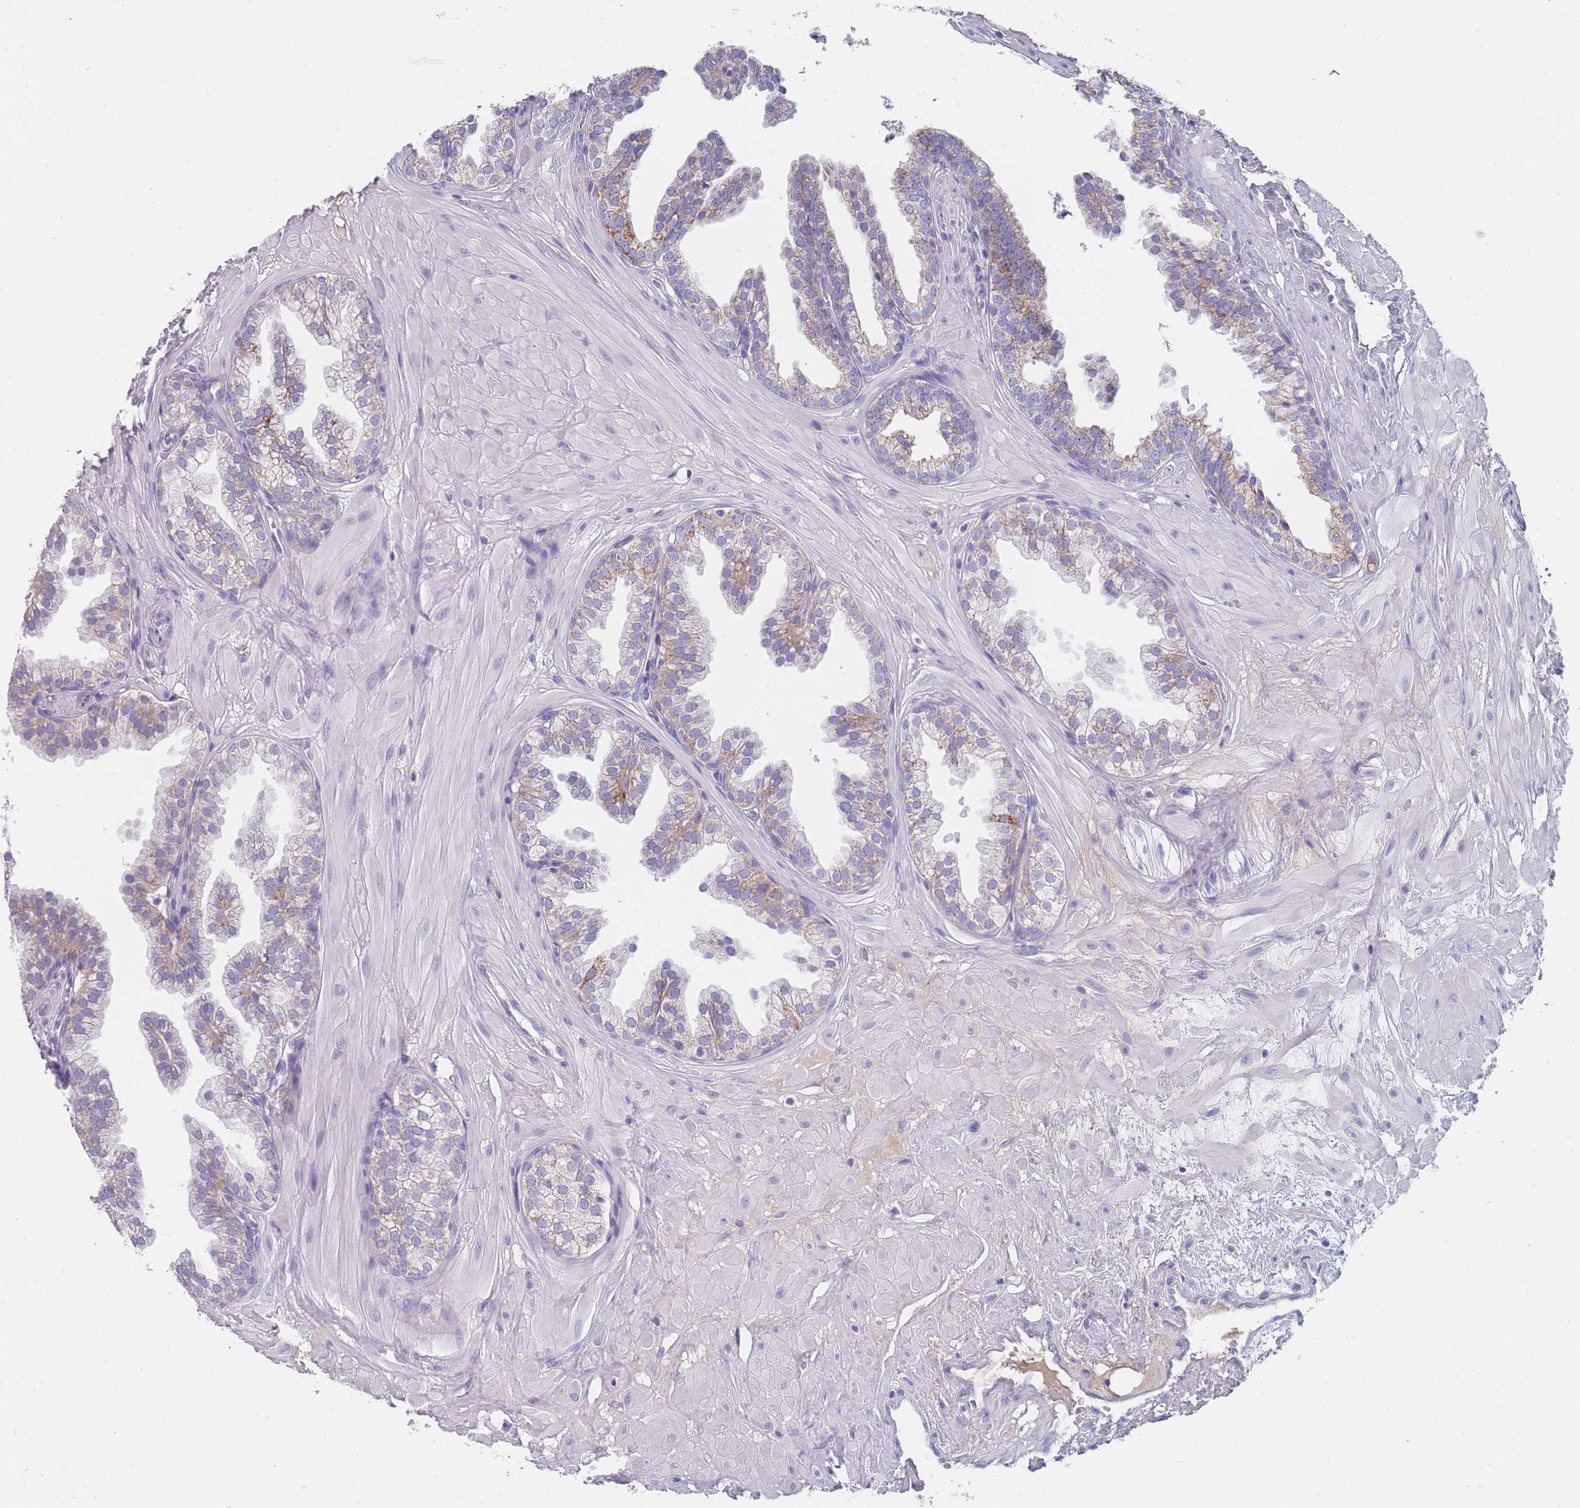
{"staining": {"intensity": "moderate", "quantity": "25%-75%", "location": "cytoplasmic/membranous"}, "tissue": "prostate", "cell_type": "Glandular cells", "image_type": "normal", "snomed": [{"axis": "morphology", "description": "Normal tissue, NOS"}, {"axis": "topography", "description": "Prostate"}, {"axis": "topography", "description": "Peripheral nerve tissue"}], "caption": "Protein staining displays moderate cytoplasmic/membranous staining in about 25%-75% of glandular cells in unremarkable prostate. The staining was performed using DAB (3,3'-diaminobenzidine) to visualize the protein expression in brown, while the nuclei were stained in blue with hematoxylin (Magnification: 20x).", "gene": "MRPS14", "patient": {"sex": "male", "age": 55}}